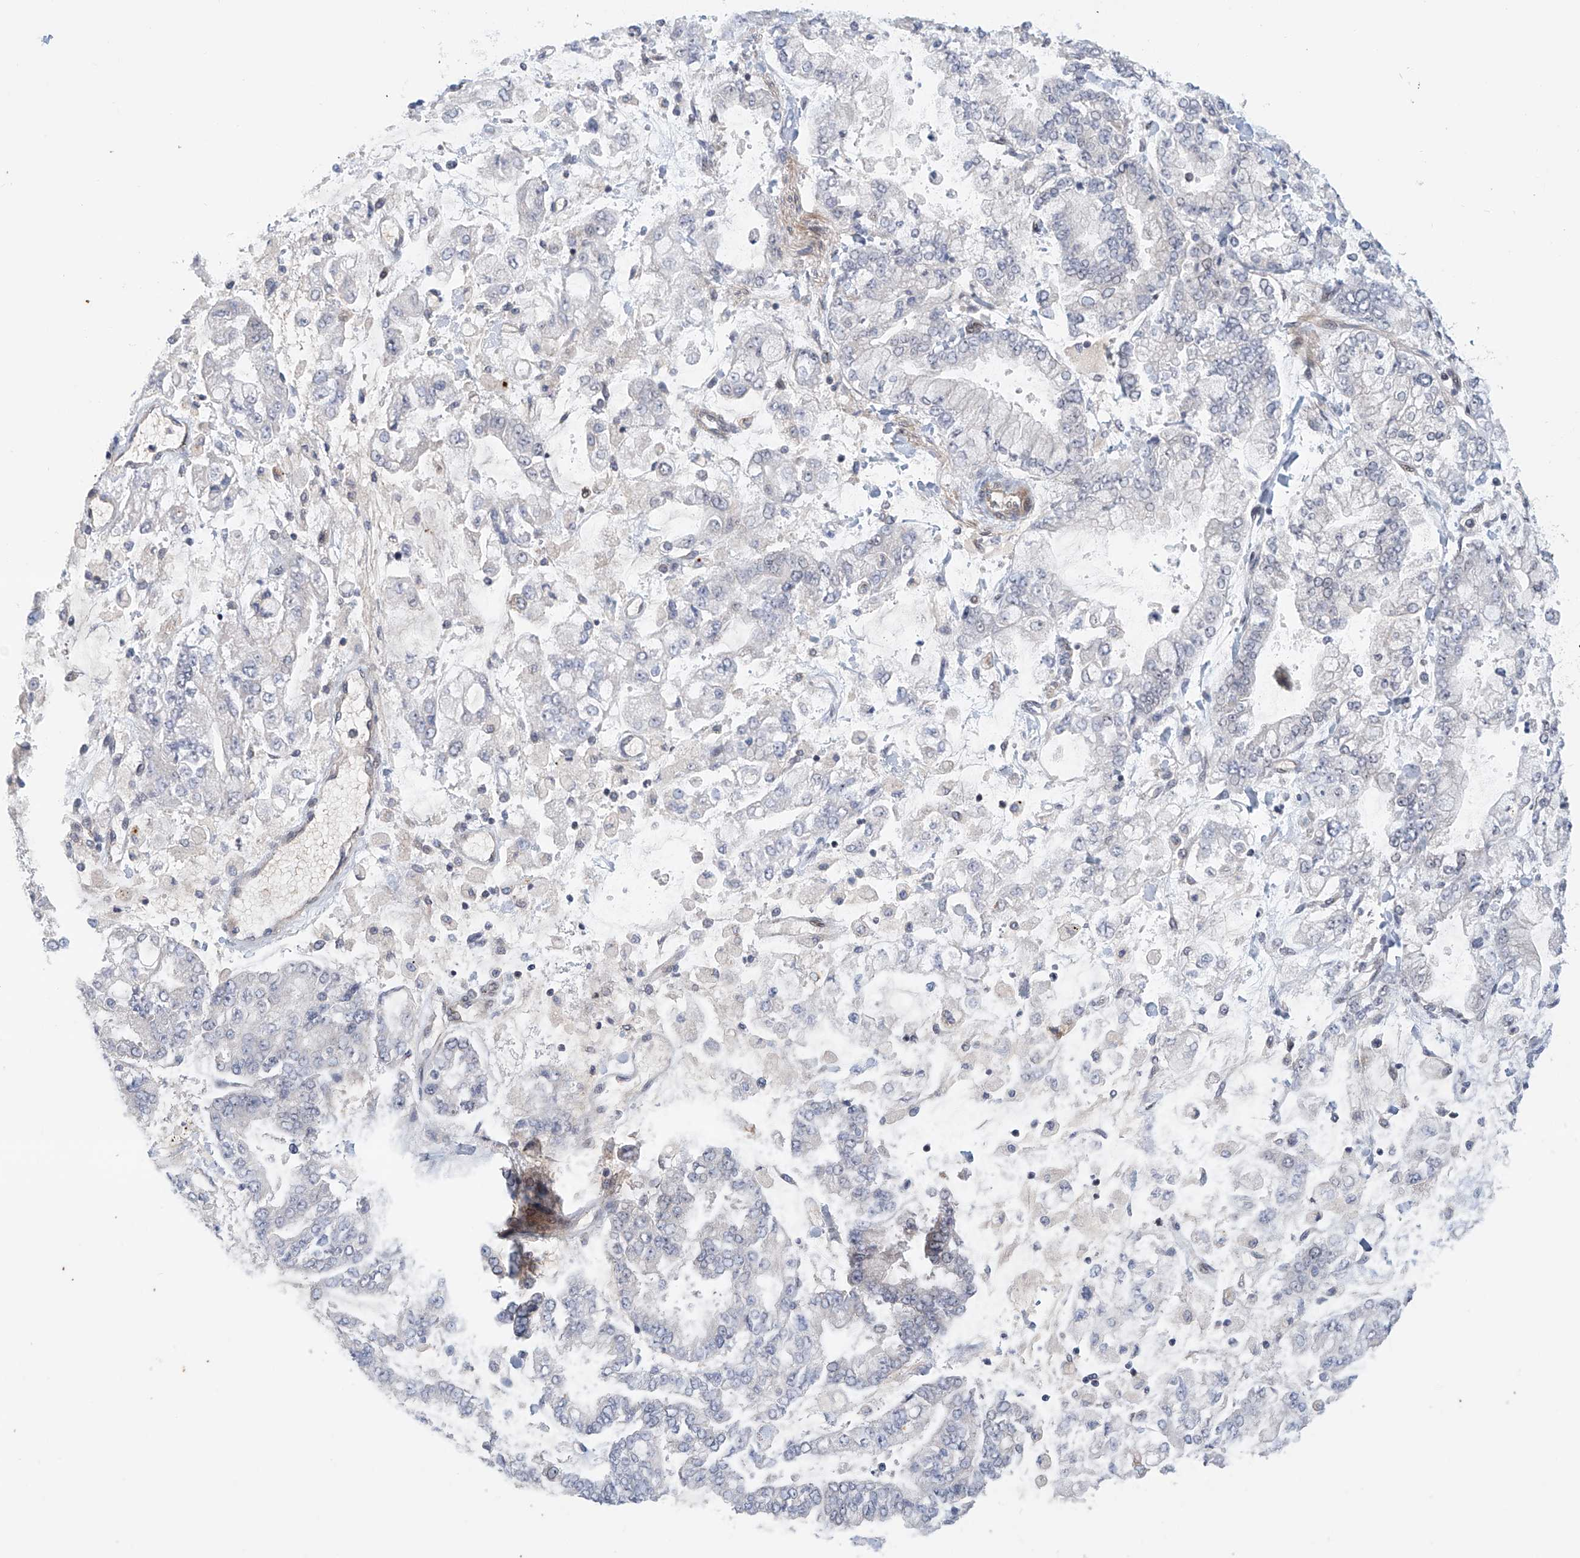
{"staining": {"intensity": "negative", "quantity": "none", "location": "none"}, "tissue": "stomach cancer", "cell_type": "Tumor cells", "image_type": "cancer", "snomed": [{"axis": "morphology", "description": "Normal tissue, NOS"}, {"axis": "morphology", "description": "Adenocarcinoma, NOS"}, {"axis": "topography", "description": "Stomach, upper"}, {"axis": "topography", "description": "Stomach"}], "caption": "Tumor cells show no significant positivity in stomach cancer (adenocarcinoma). (Immunohistochemistry (ihc), brightfield microscopy, high magnification).", "gene": "ZNF470", "patient": {"sex": "male", "age": 76}}